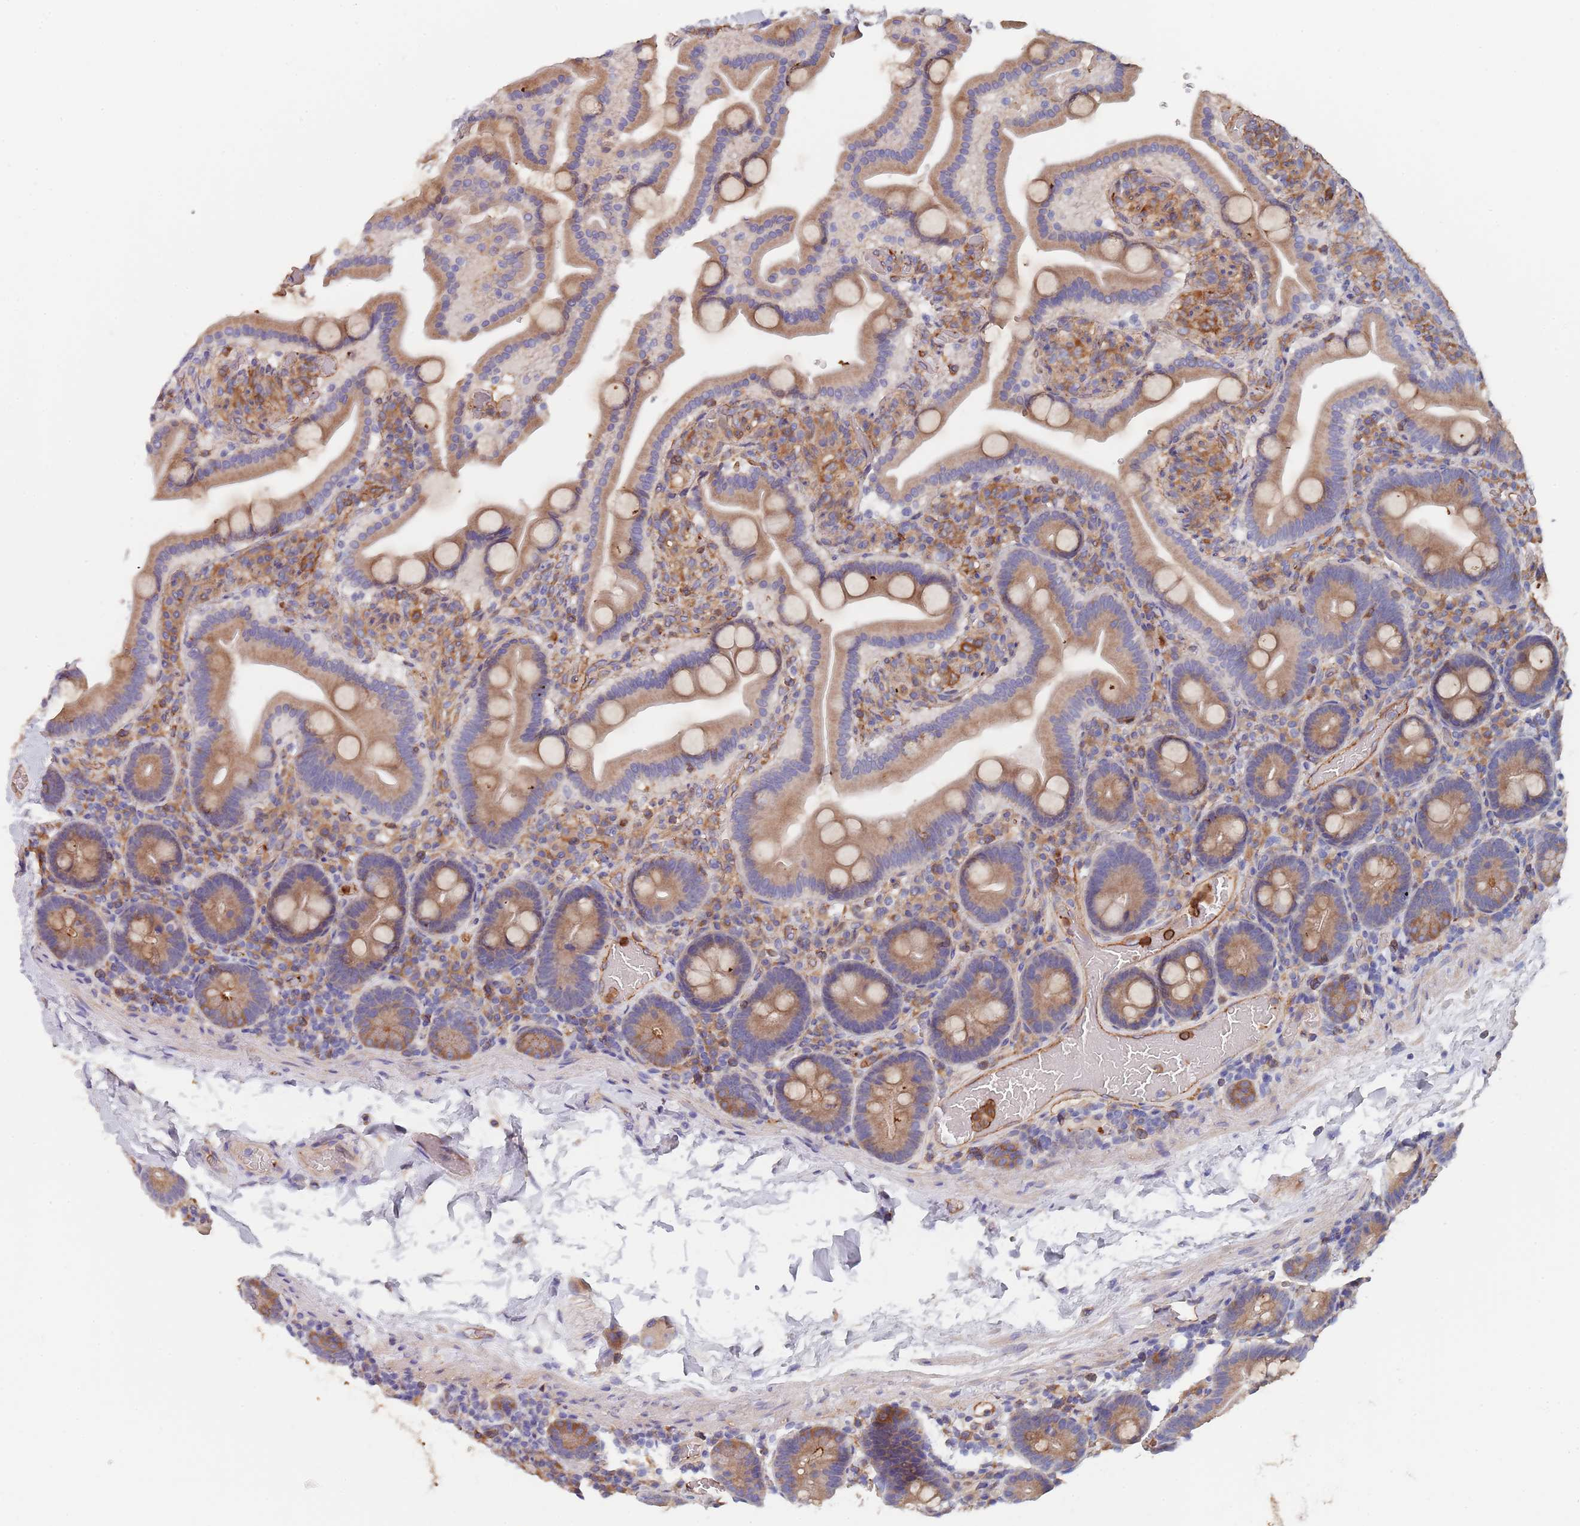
{"staining": {"intensity": "moderate", "quantity": ">75%", "location": "cytoplasmic/membranous"}, "tissue": "duodenum", "cell_type": "Glandular cells", "image_type": "normal", "snomed": [{"axis": "morphology", "description": "Normal tissue, NOS"}, {"axis": "topography", "description": "Duodenum"}], "caption": "Immunohistochemistry (DAB (3,3'-diaminobenzidine)) staining of unremarkable duodenum demonstrates moderate cytoplasmic/membranous protein positivity in approximately >75% of glandular cells. The staining is performed using DAB brown chromogen to label protein expression. The nuclei are counter-stained blue using hematoxylin.", "gene": "DCUN1D3", "patient": {"sex": "male", "age": 55}}